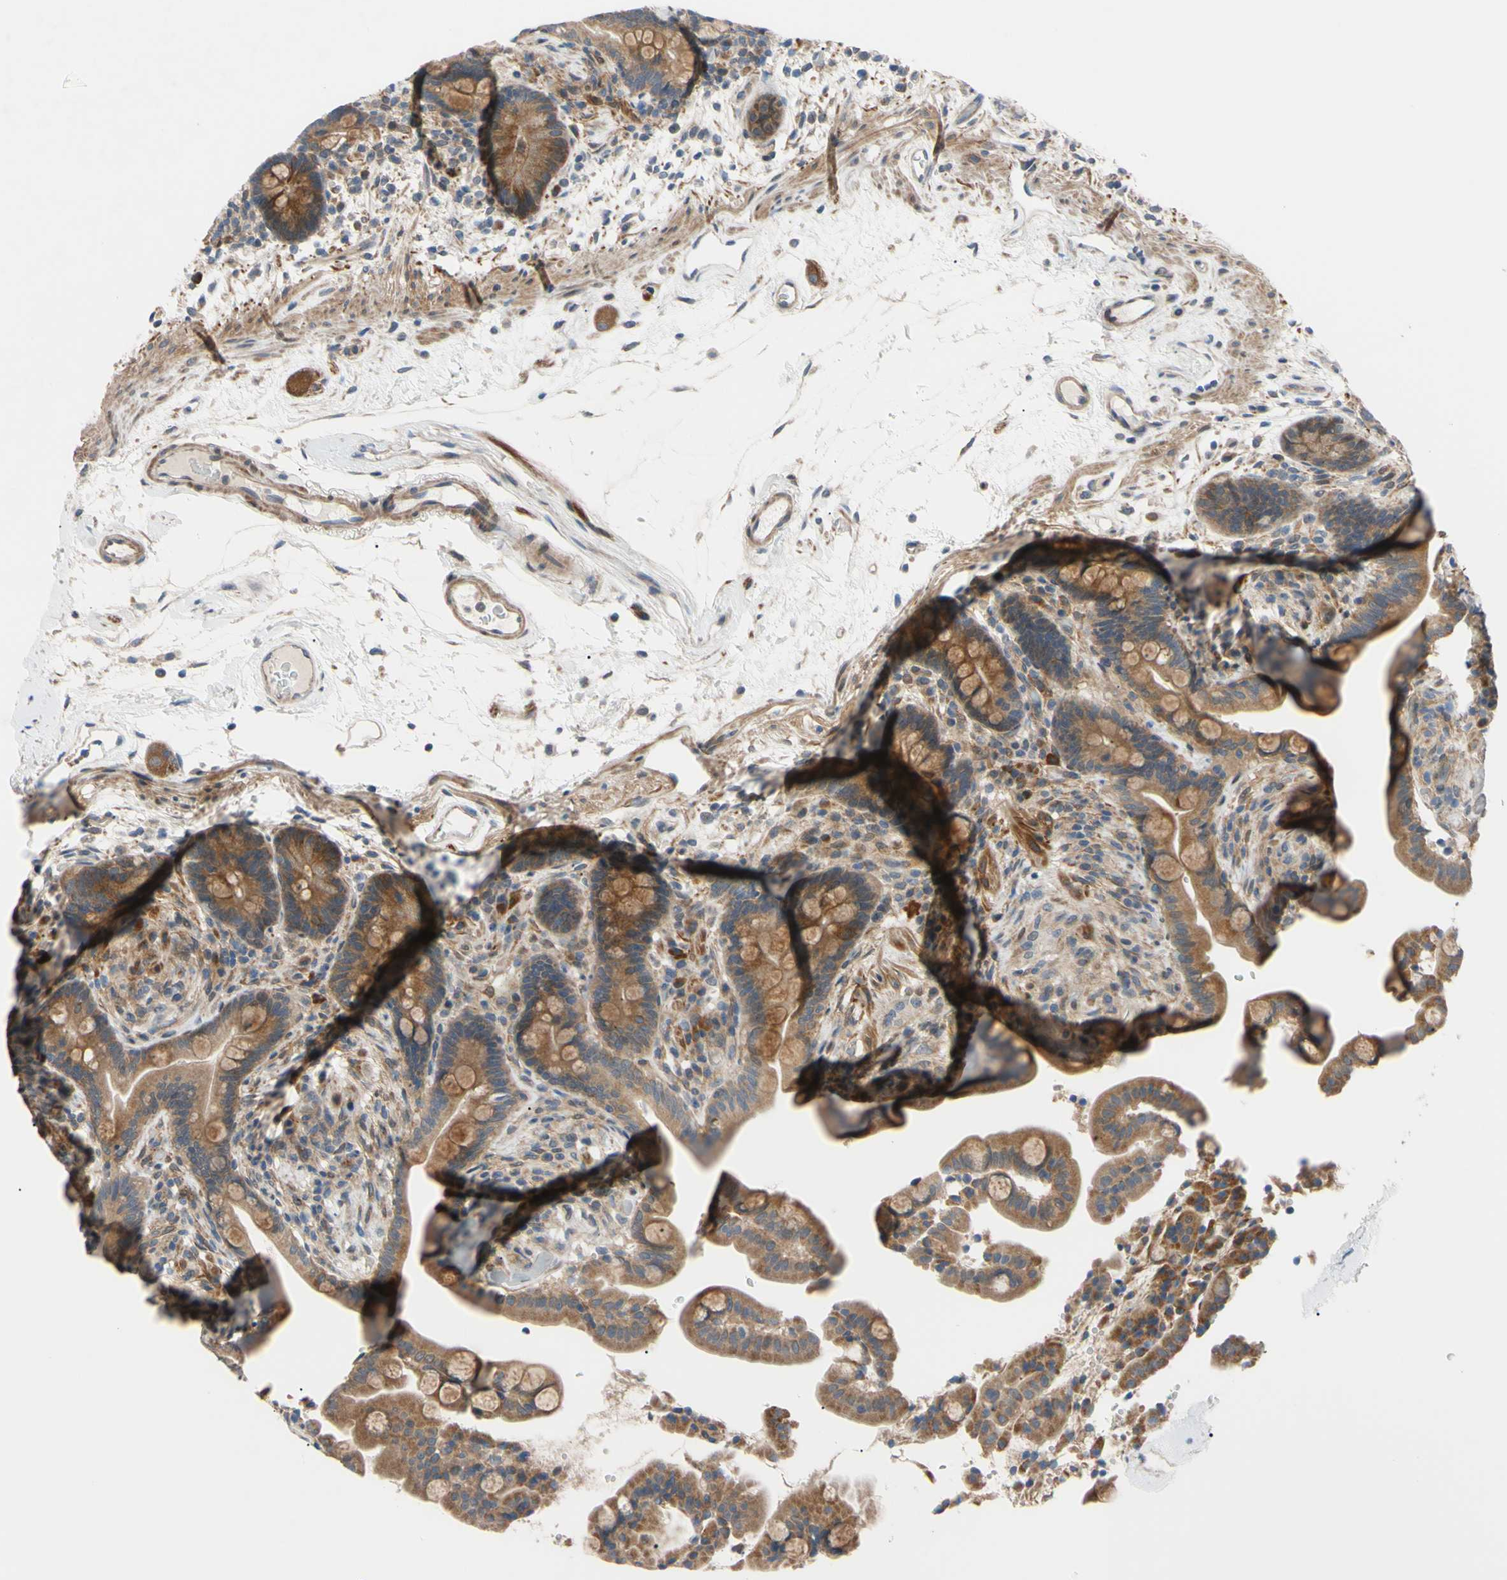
{"staining": {"intensity": "moderate", "quantity": ">75%", "location": "cytoplasmic/membranous"}, "tissue": "colon", "cell_type": "Endothelial cells", "image_type": "normal", "snomed": [{"axis": "morphology", "description": "Normal tissue, NOS"}, {"axis": "topography", "description": "Colon"}], "caption": "A micrograph showing moderate cytoplasmic/membranous positivity in approximately >75% of endothelial cells in unremarkable colon, as visualized by brown immunohistochemical staining.", "gene": "SVIL", "patient": {"sex": "male", "age": 73}}